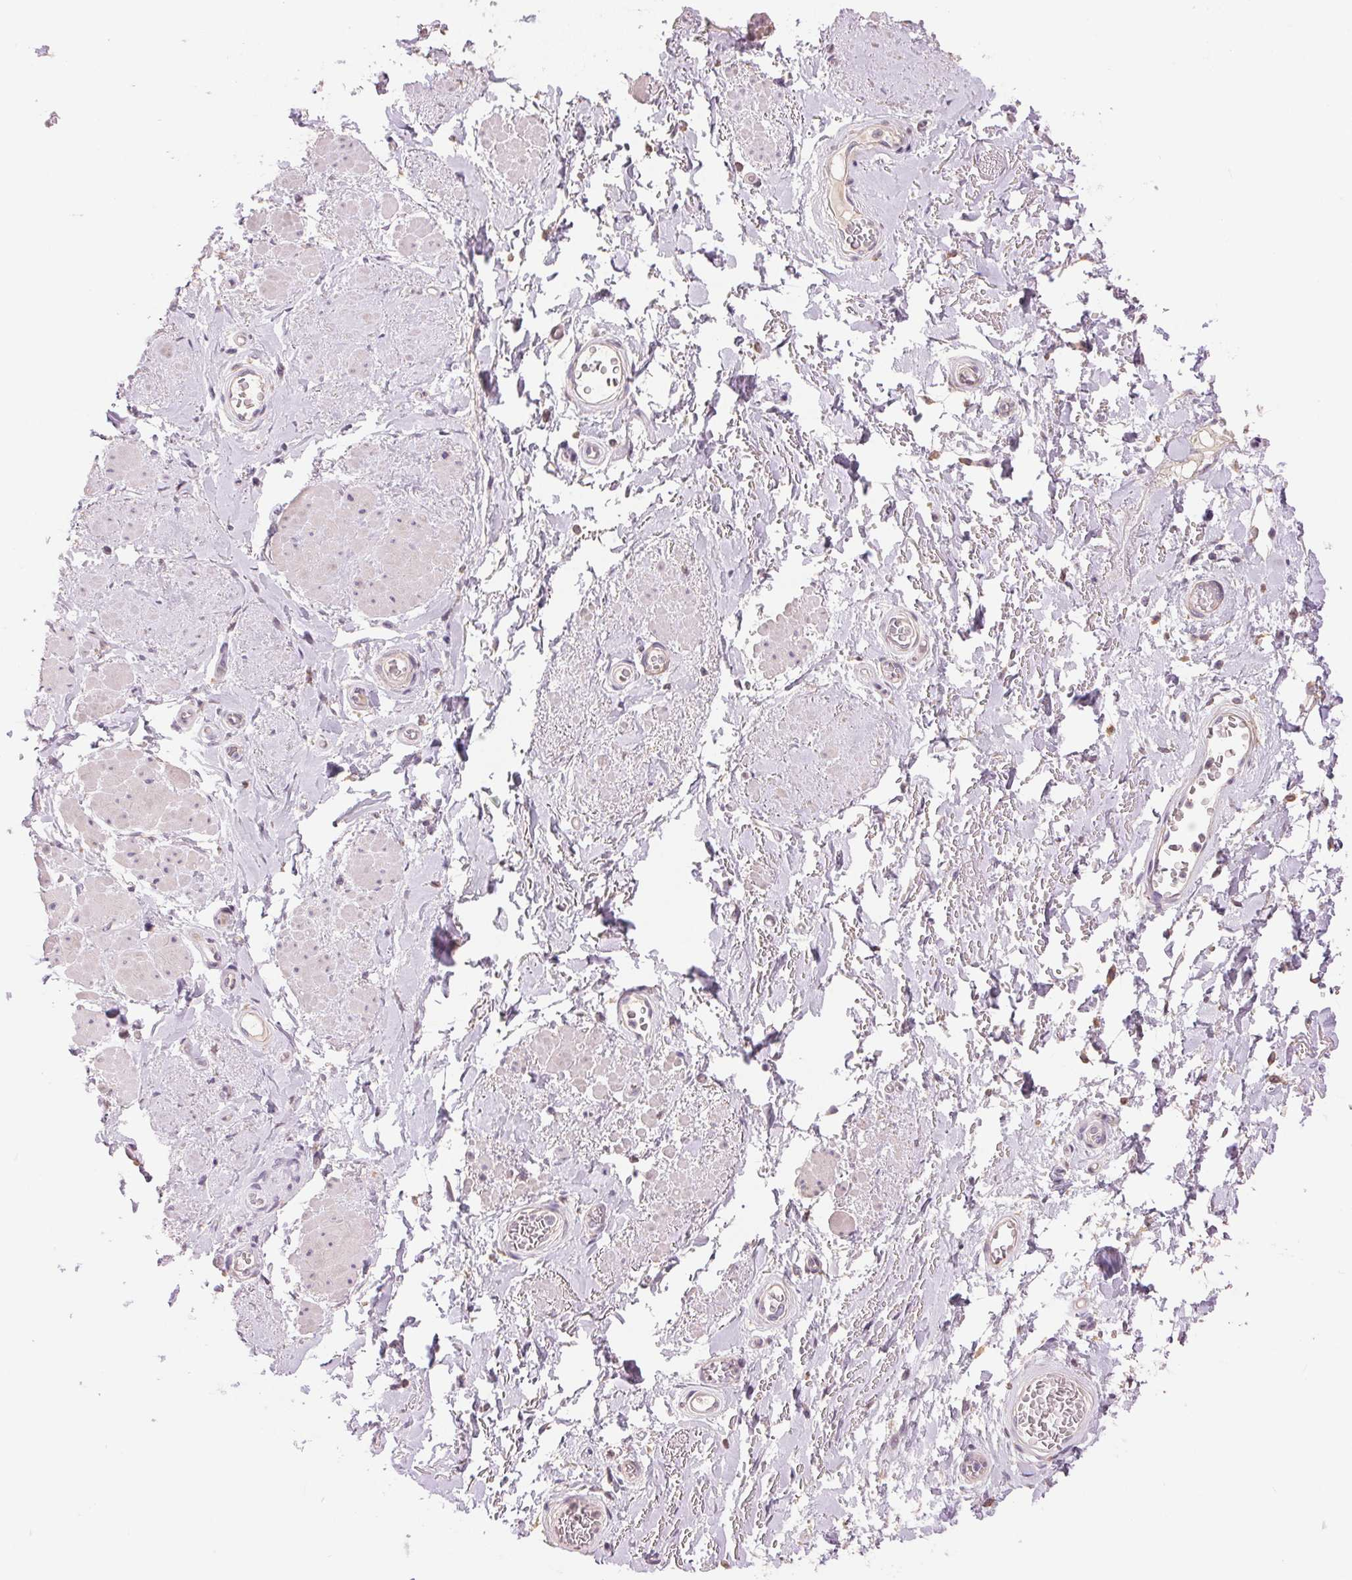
{"staining": {"intensity": "negative", "quantity": "none", "location": "none"}, "tissue": "adipose tissue", "cell_type": "Adipocytes", "image_type": "normal", "snomed": [{"axis": "morphology", "description": "Normal tissue, NOS"}, {"axis": "topography", "description": "Anal"}, {"axis": "topography", "description": "Peripheral nerve tissue"}], "caption": "Benign adipose tissue was stained to show a protein in brown. There is no significant expression in adipocytes. (Immunohistochemistry (ihc), brightfield microscopy, high magnification).", "gene": "LYZL6", "patient": {"sex": "male", "age": 53}}